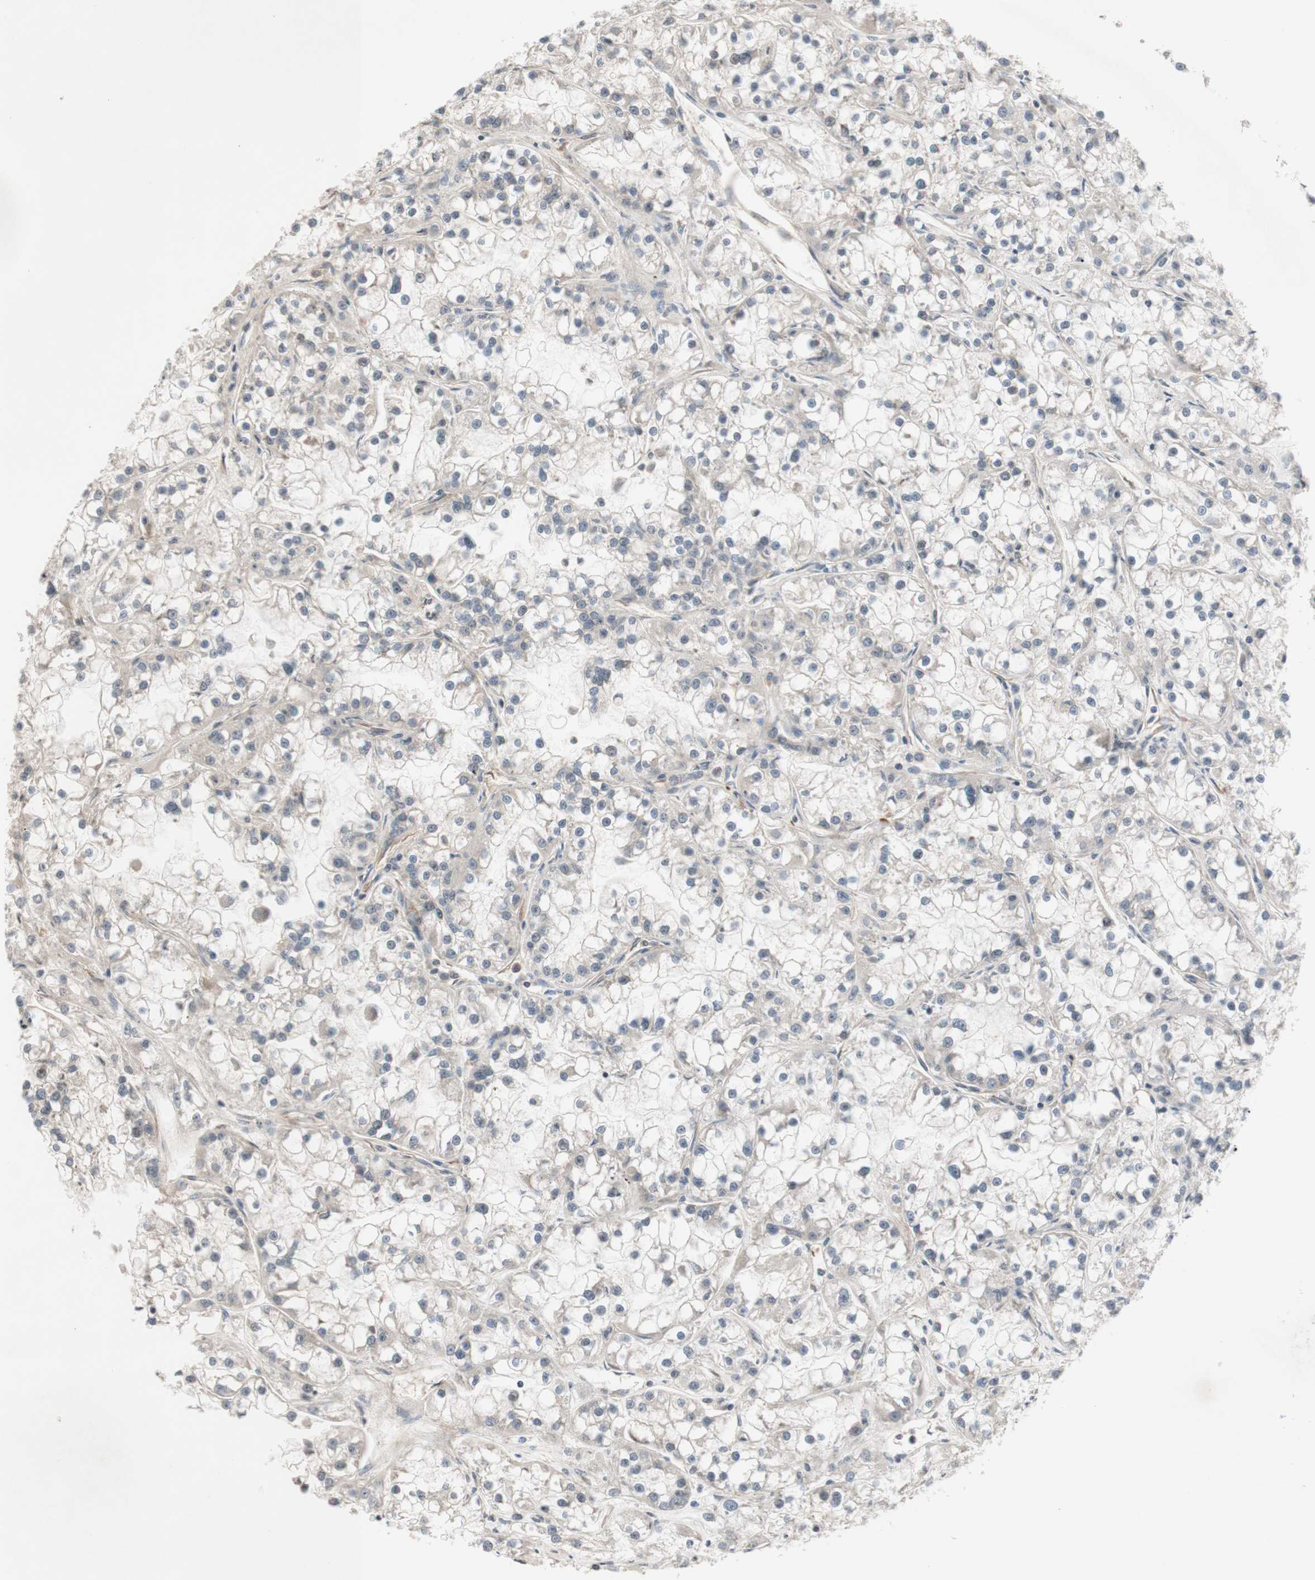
{"staining": {"intensity": "negative", "quantity": "none", "location": "none"}, "tissue": "renal cancer", "cell_type": "Tumor cells", "image_type": "cancer", "snomed": [{"axis": "morphology", "description": "Adenocarcinoma, NOS"}, {"axis": "topography", "description": "Kidney"}], "caption": "The micrograph demonstrates no staining of tumor cells in renal adenocarcinoma.", "gene": "CD55", "patient": {"sex": "female", "age": 52}}